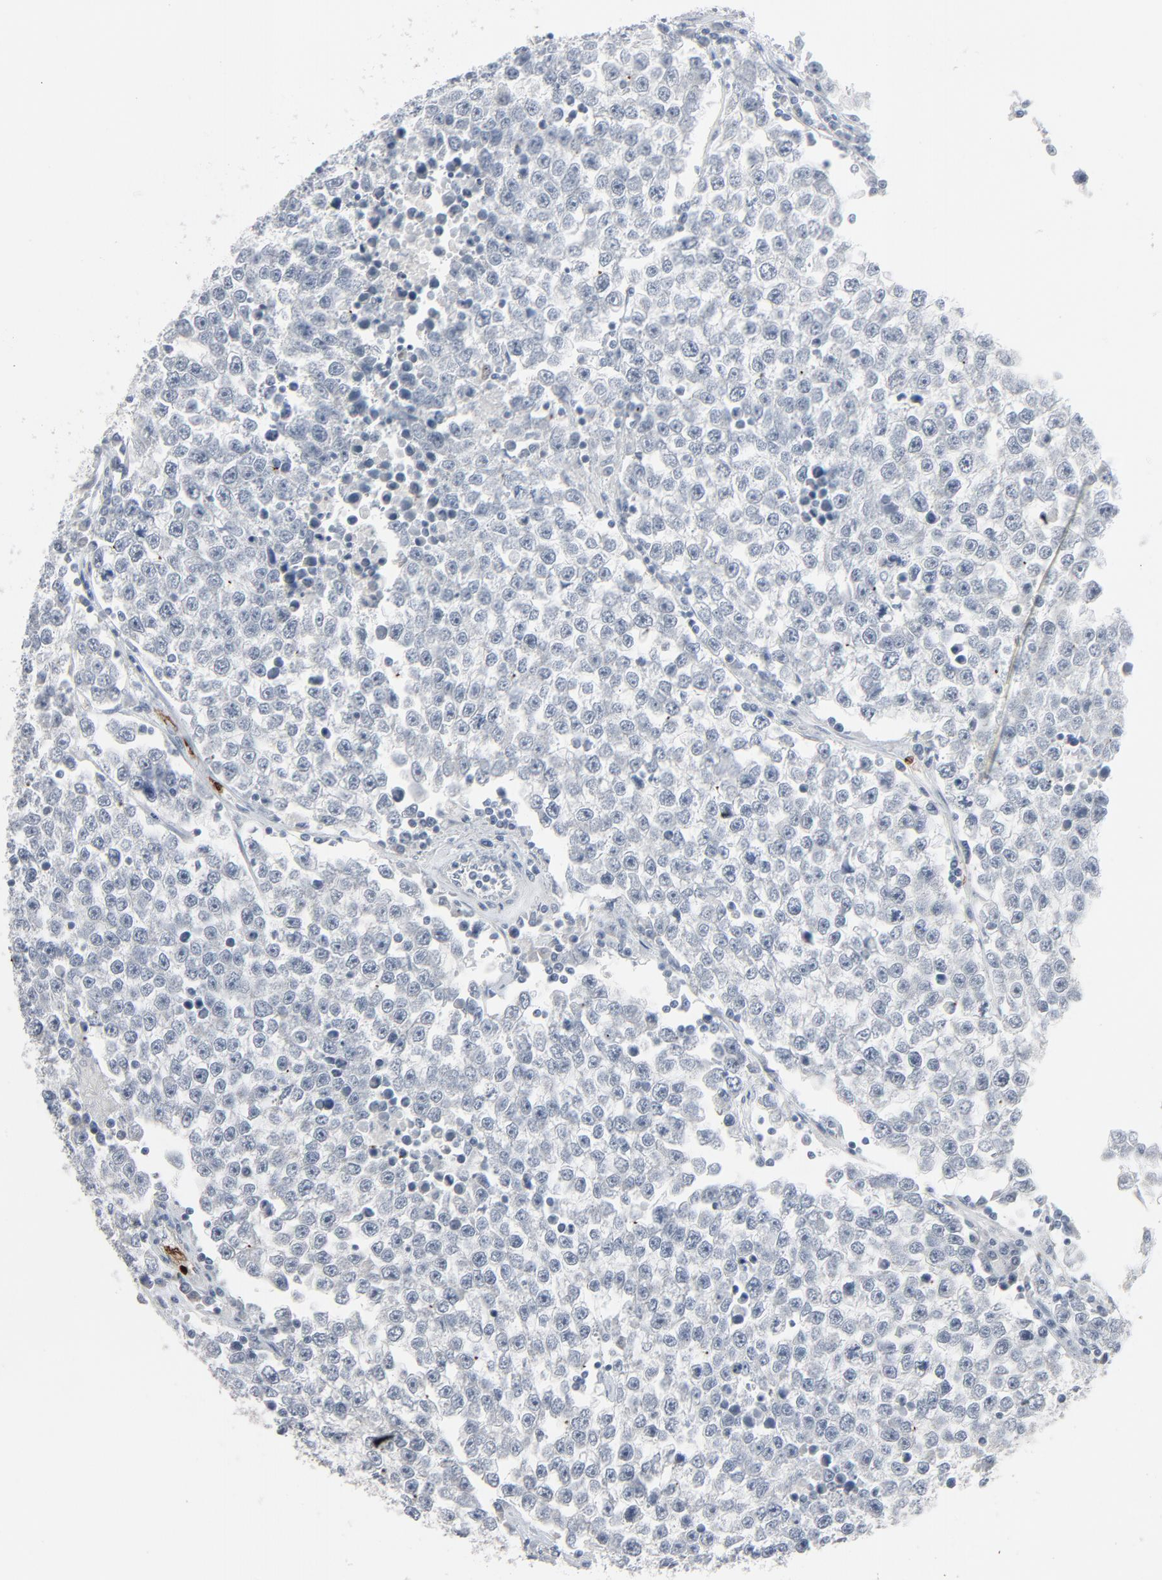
{"staining": {"intensity": "negative", "quantity": "none", "location": "none"}, "tissue": "testis cancer", "cell_type": "Tumor cells", "image_type": "cancer", "snomed": [{"axis": "morphology", "description": "Seminoma, NOS"}, {"axis": "topography", "description": "Testis"}], "caption": "This histopathology image is of seminoma (testis) stained with immunohistochemistry (IHC) to label a protein in brown with the nuclei are counter-stained blue. There is no staining in tumor cells.", "gene": "SAGE1", "patient": {"sex": "male", "age": 36}}